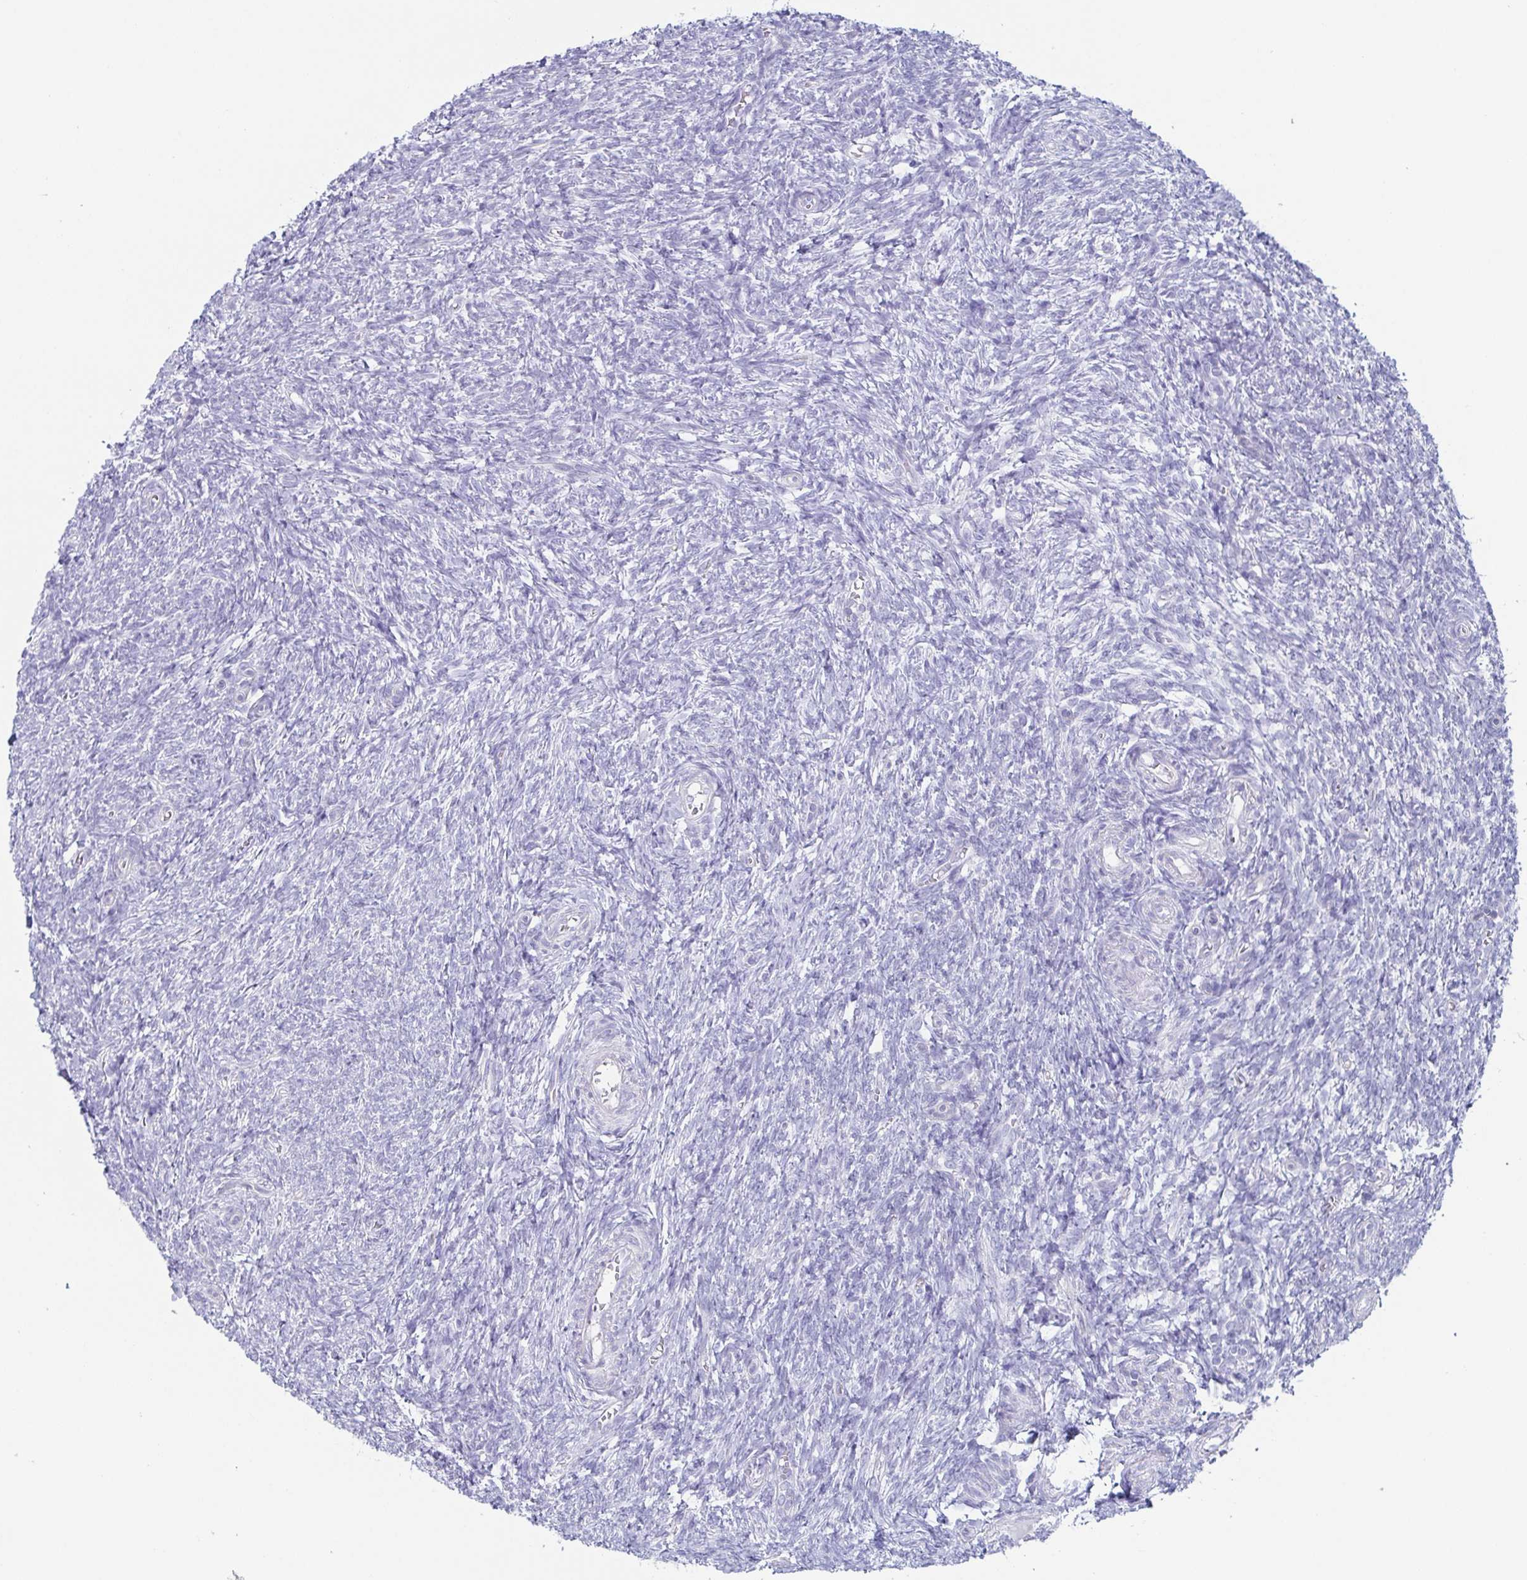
{"staining": {"intensity": "negative", "quantity": "none", "location": "none"}, "tissue": "ovary", "cell_type": "Ovarian stroma cells", "image_type": "normal", "snomed": [{"axis": "morphology", "description": "Normal tissue, NOS"}, {"axis": "topography", "description": "Ovary"}], "caption": "Immunohistochemical staining of unremarkable ovary reveals no significant expression in ovarian stroma cells. Nuclei are stained in blue.", "gene": "PRR27", "patient": {"sex": "female", "age": 39}}